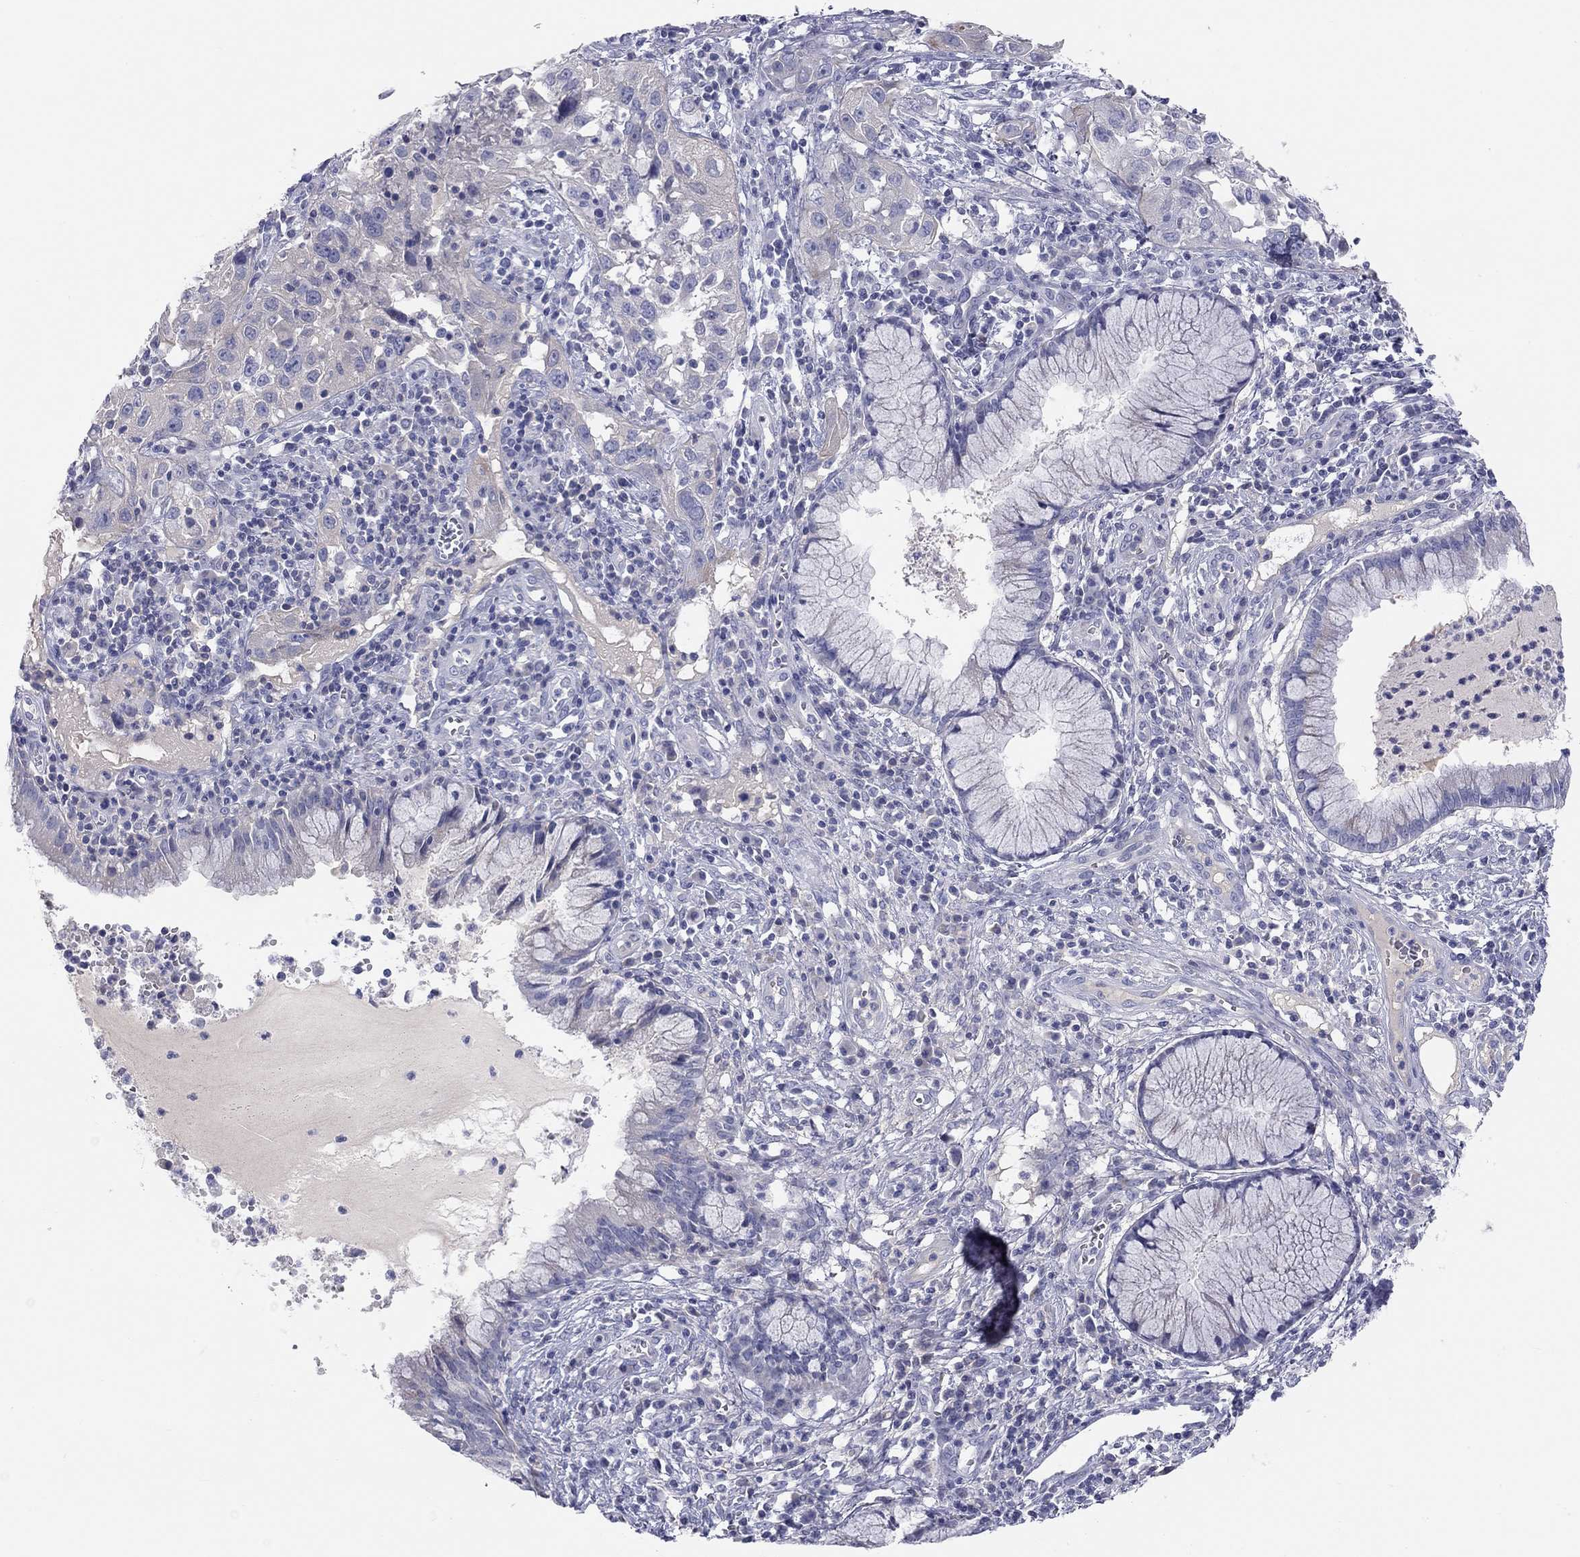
{"staining": {"intensity": "negative", "quantity": "none", "location": "none"}, "tissue": "cervical cancer", "cell_type": "Tumor cells", "image_type": "cancer", "snomed": [{"axis": "morphology", "description": "Squamous cell carcinoma, NOS"}, {"axis": "topography", "description": "Cervix"}], "caption": "A histopathology image of human squamous cell carcinoma (cervical) is negative for staining in tumor cells. (DAB immunohistochemistry (IHC) visualized using brightfield microscopy, high magnification).", "gene": "ST7L", "patient": {"sex": "female", "age": 32}}